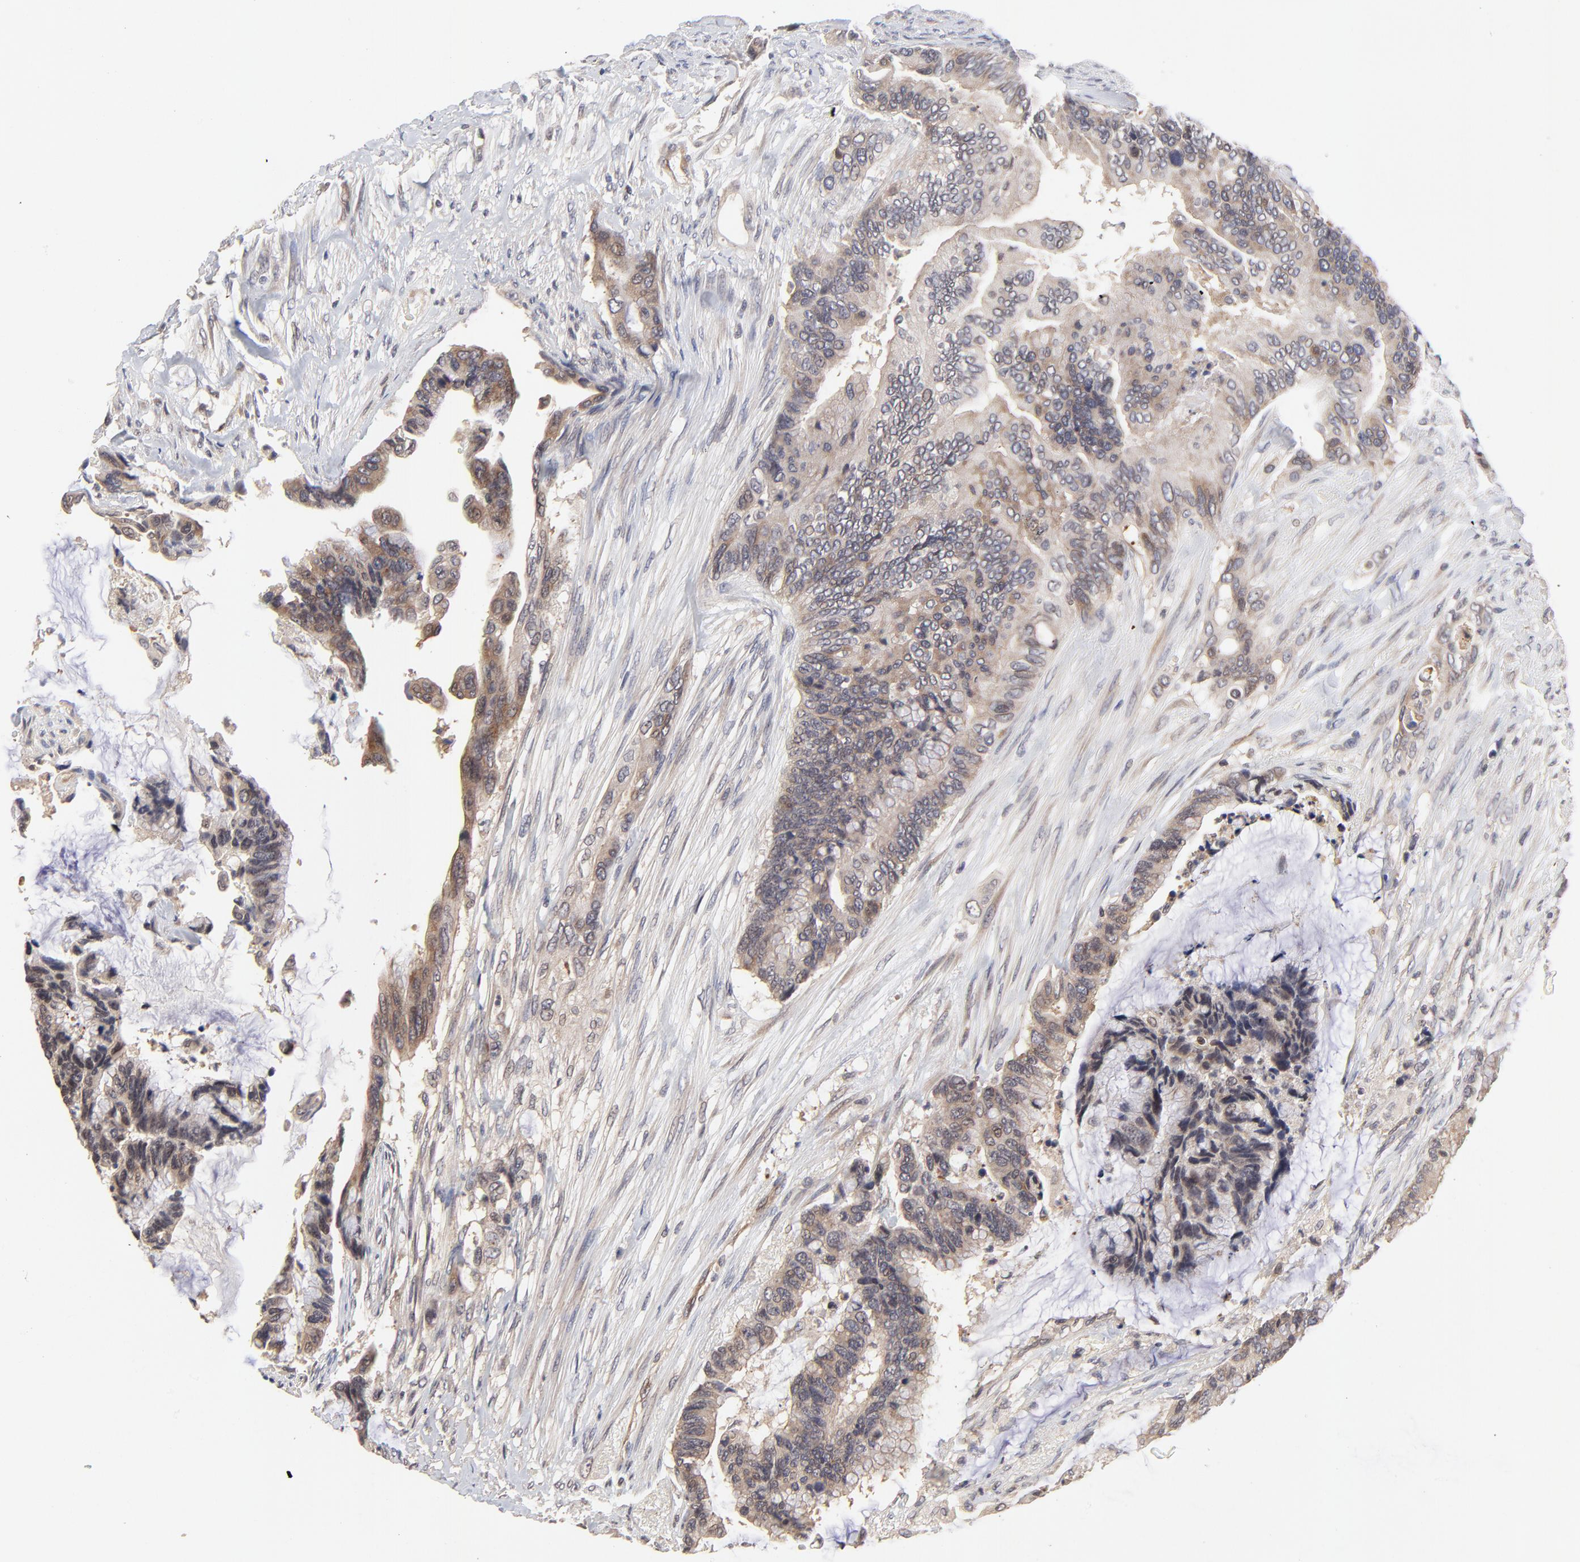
{"staining": {"intensity": "weak", "quantity": ">75%", "location": "cytoplasmic/membranous"}, "tissue": "colorectal cancer", "cell_type": "Tumor cells", "image_type": "cancer", "snomed": [{"axis": "morphology", "description": "Adenocarcinoma, NOS"}, {"axis": "topography", "description": "Rectum"}], "caption": "Human adenocarcinoma (colorectal) stained with a protein marker shows weak staining in tumor cells.", "gene": "ZNF157", "patient": {"sex": "female", "age": 59}}